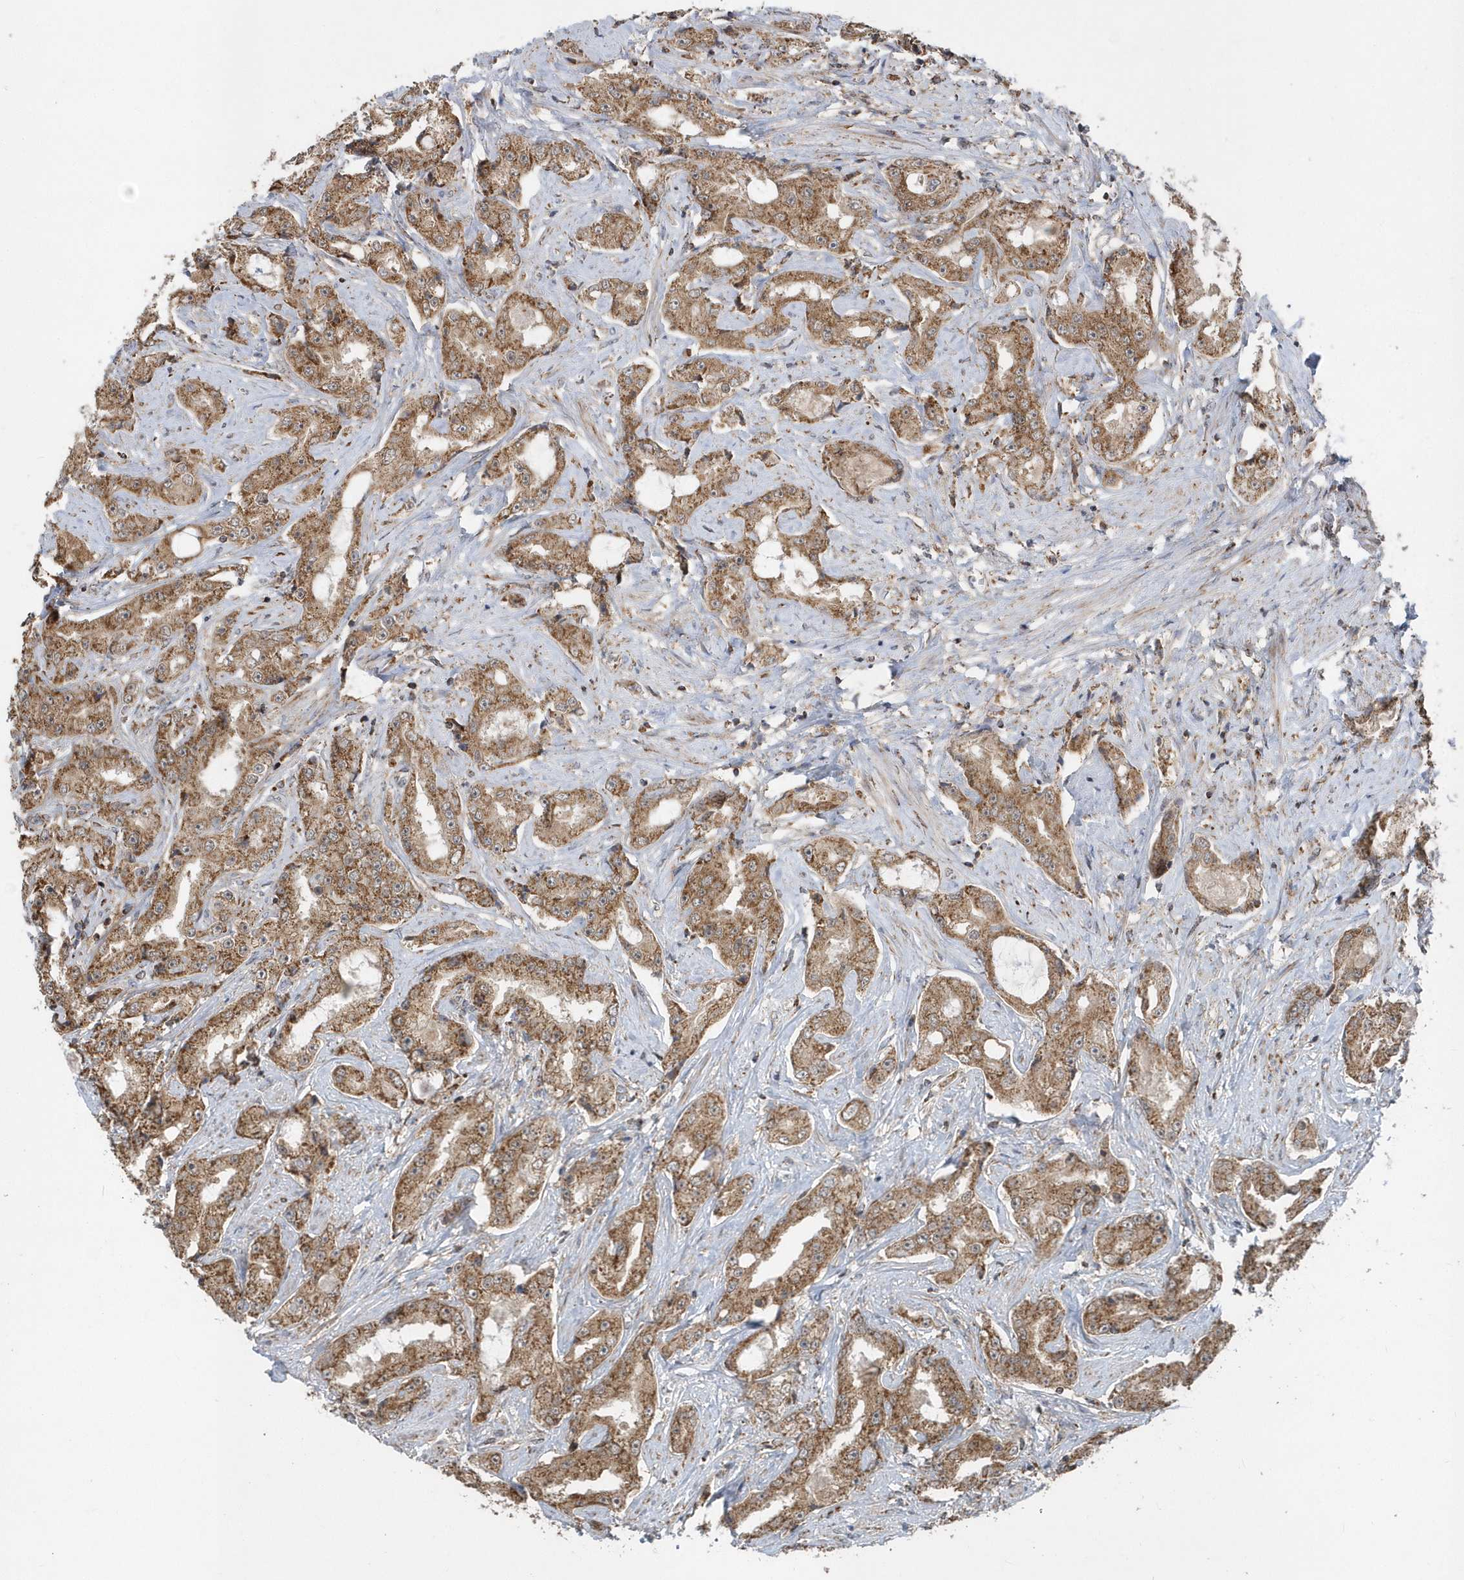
{"staining": {"intensity": "moderate", "quantity": ">75%", "location": "cytoplasmic/membranous"}, "tissue": "prostate cancer", "cell_type": "Tumor cells", "image_type": "cancer", "snomed": [{"axis": "morphology", "description": "Adenocarcinoma, High grade"}, {"axis": "topography", "description": "Prostate"}], "caption": "The image exhibits staining of prostate adenocarcinoma (high-grade), revealing moderate cytoplasmic/membranous protein staining (brown color) within tumor cells.", "gene": "PPP1R7", "patient": {"sex": "male", "age": 73}}